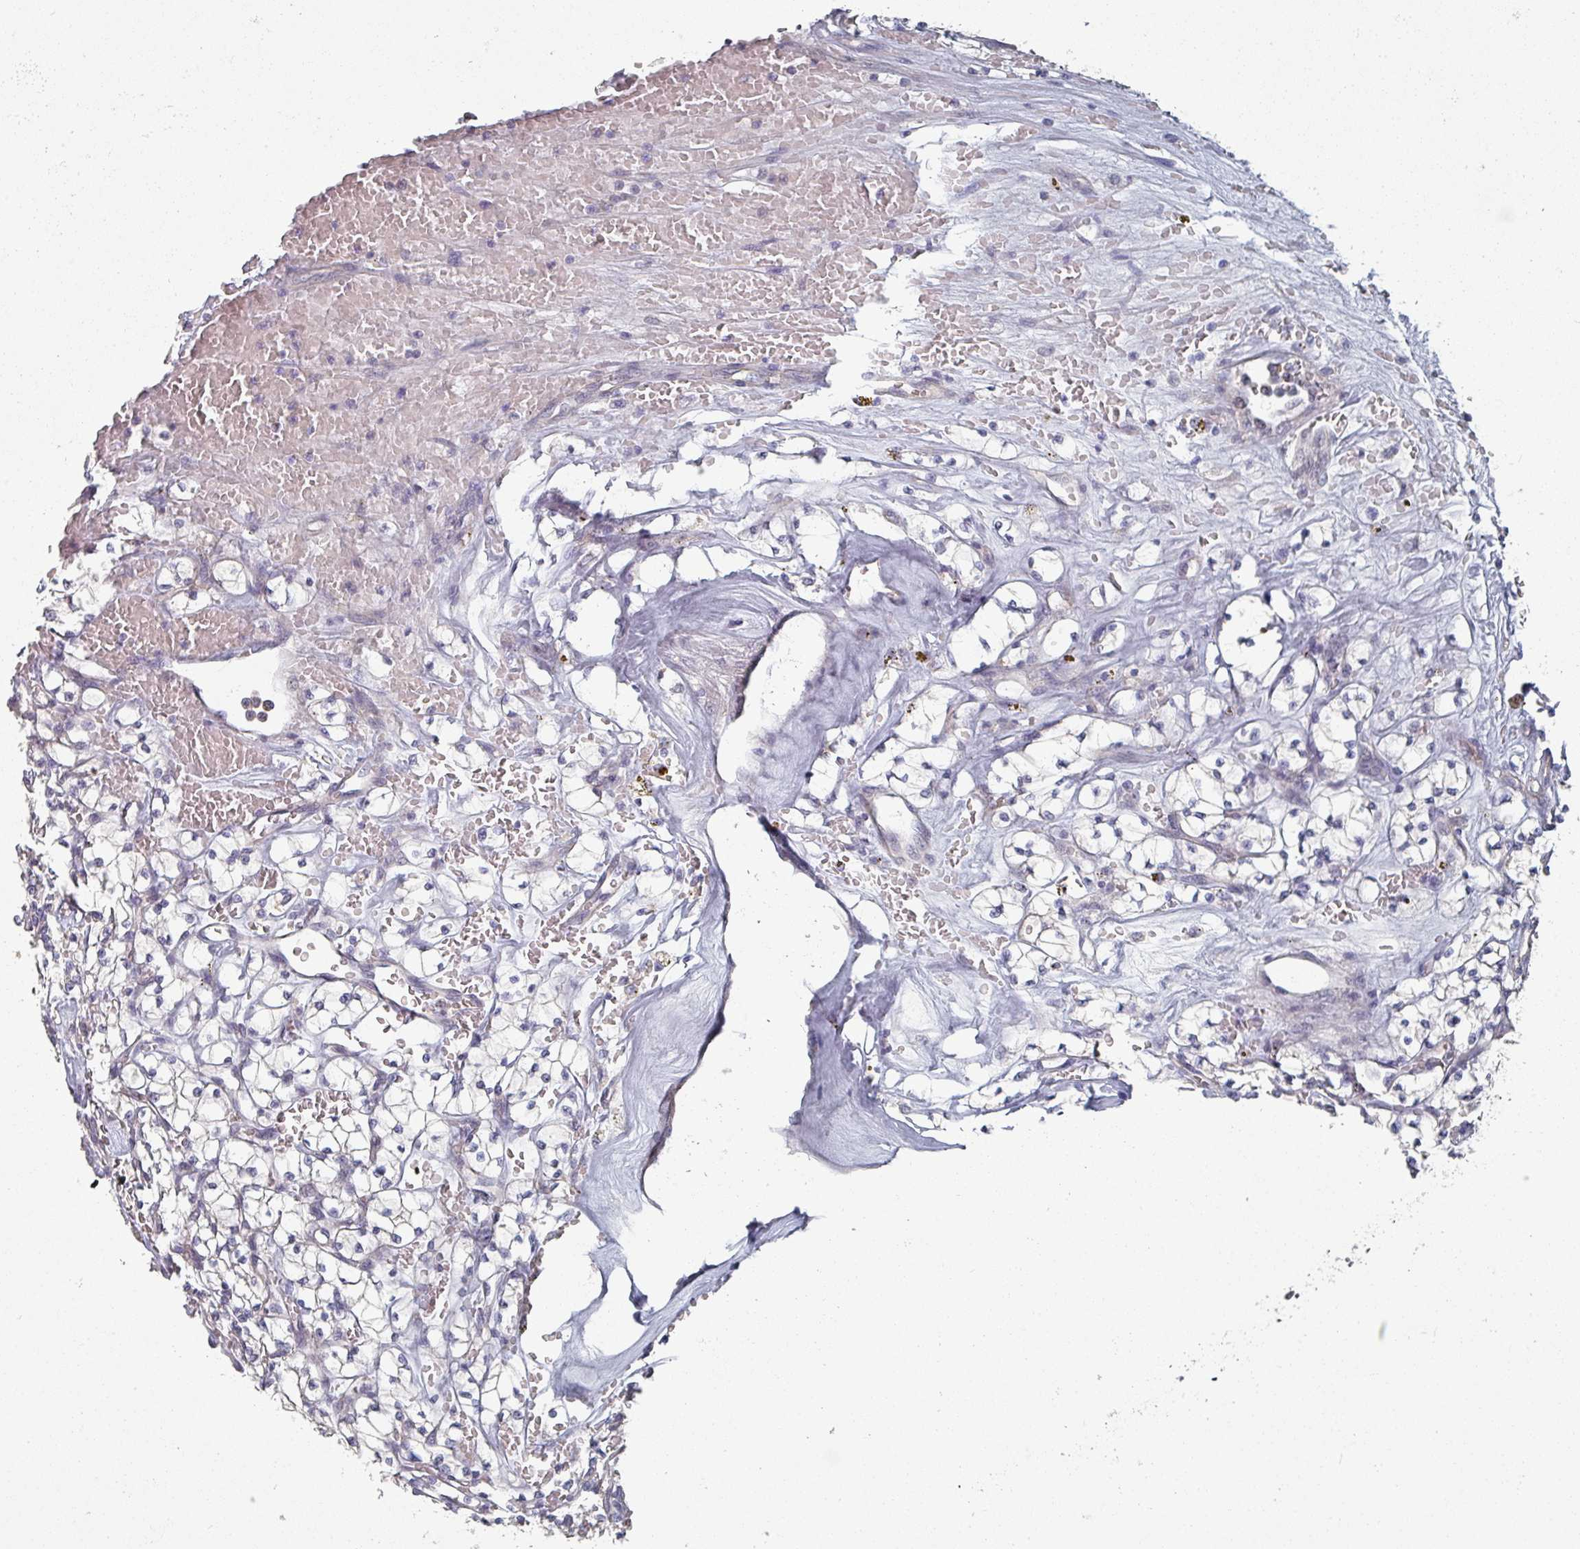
{"staining": {"intensity": "negative", "quantity": "none", "location": "none"}, "tissue": "renal cancer", "cell_type": "Tumor cells", "image_type": "cancer", "snomed": [{"axis": "morphology", "description": "Adenocarcinoma, NOS"}, {"axis": "topography", "description": "Kidney"}], "caption": "The micrograph reveals no staining of tumor cells in renal cancer. The staining is performed using DAB (3,3'-diaminobenzidine) brown chromogen with nuclei counter-stained in using hematoxylin.", "gene": "EFL1", "patient": {"sex": "female", "age": 64}}